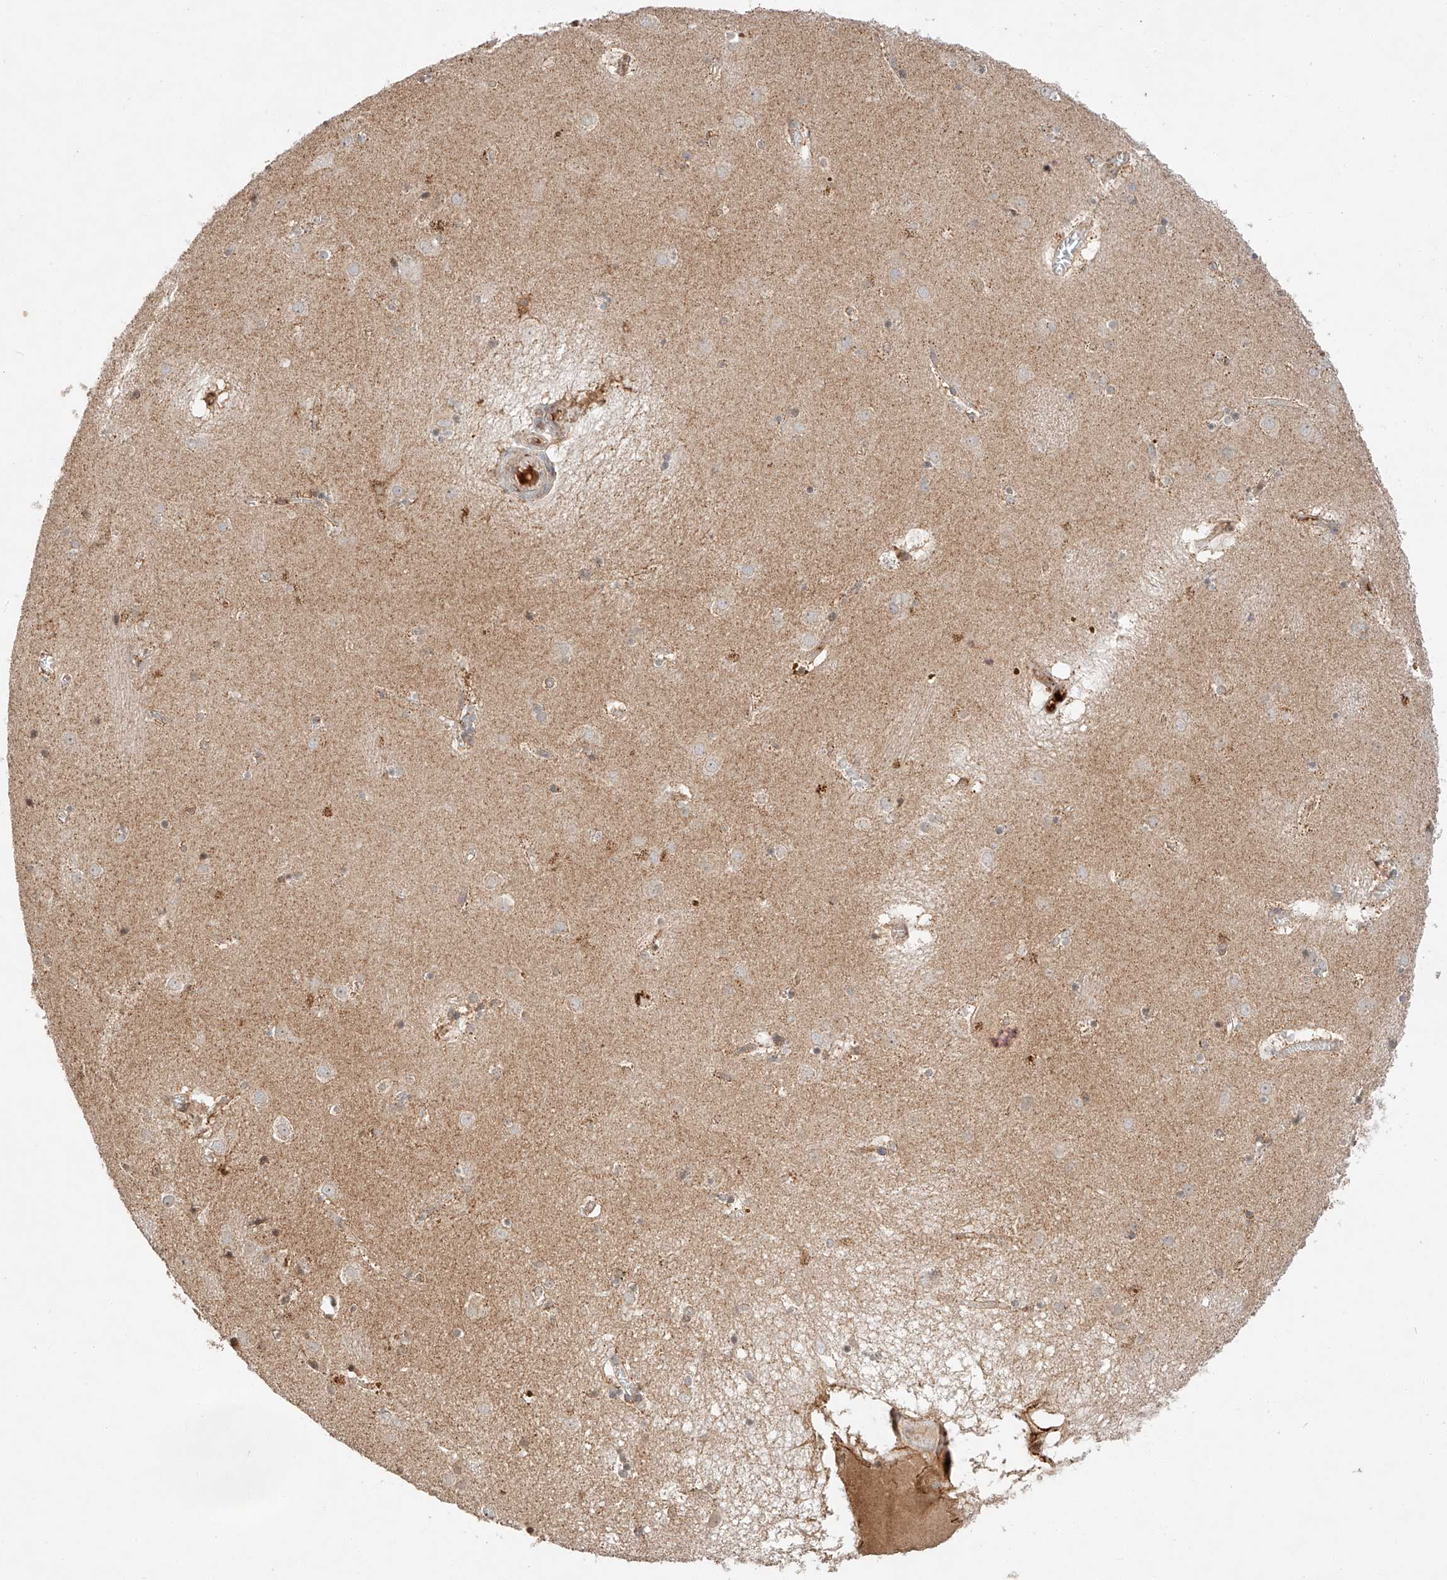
{"staining": {"intensity": "moderate", "quantity": "<25%", "location": "nuclear"}, "tissue": "caudate", "cell_type": "Glial cells", "image_type": "normal", "snomed": [{"axis": "morphology", "description": "Normal tissue, NOS"}, {"axis": "topography", "description": "Lateral ventricle wall"}], "caption": "Glial cells display low levels of moderate nuclear staining in approximately <25% of cells in unremarkable human caudate.", "gene": "ARHGAP33", "patient": {"sex": "male", "age": 70}}